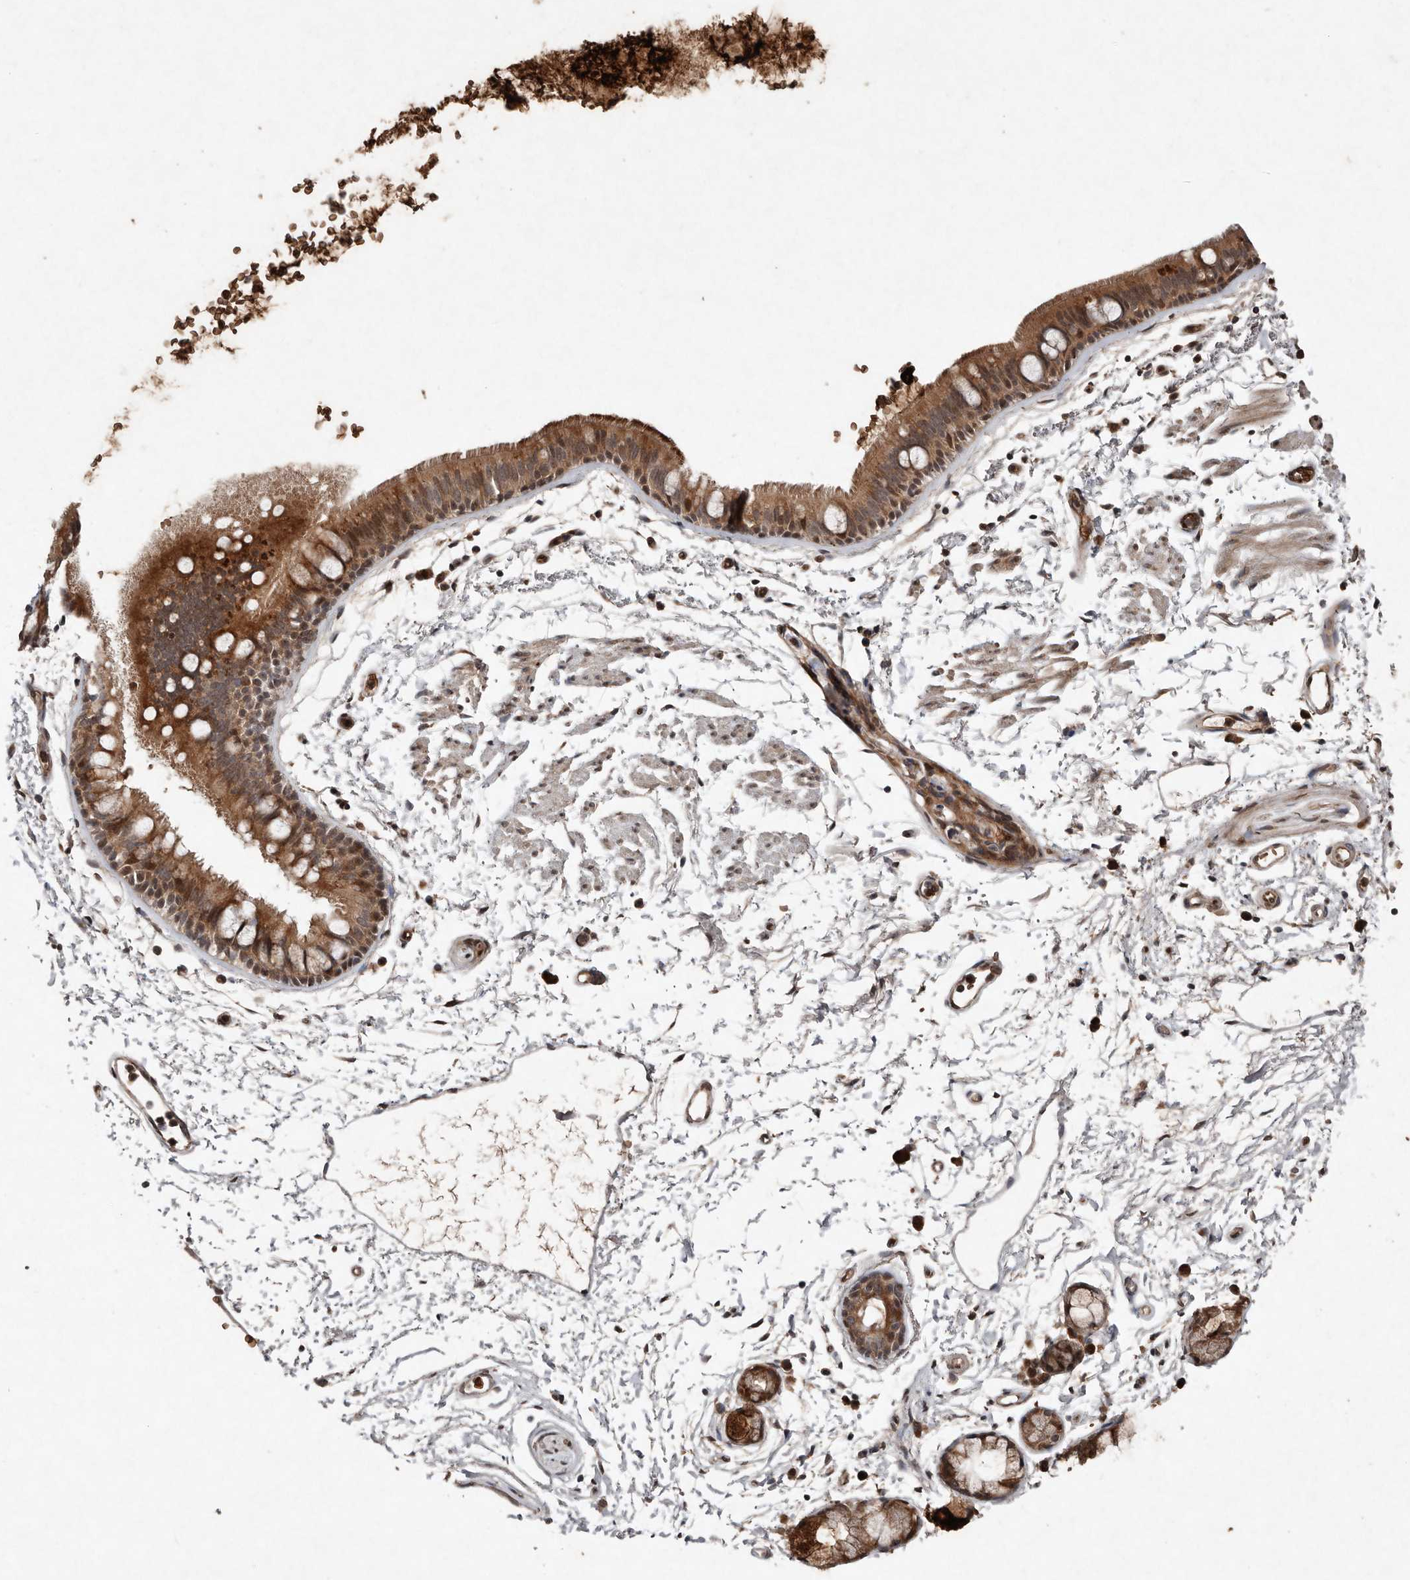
{"staining": {"intensity": "moderate", "quantity": ">75%", "location": "cytoplasmic/membranous"}, "tissue": "bronchus", "cell_type": "Respiratory epithelial cells", "image_type": "normal", "snomed": [{"axis": "morphology", "description": "Normal tissue, NOS"}, {"axis": "topography", "description": "Lymph node"}, {"axis": "topography", "description": "Bronchus"}], "caption": "High-magnification brightfield microscopy of benign bronchus stained with DAB (3,3'-diaminobenzidine) (brown) and counterstained with hematoxylin (blue). respiratory epithelial cells exhibit moderate cytoplasmic/membranous expression is appreciated in about>75% of cells.", "gene": "DIP2C", "patient": {"sex": "female", "age": 70}}